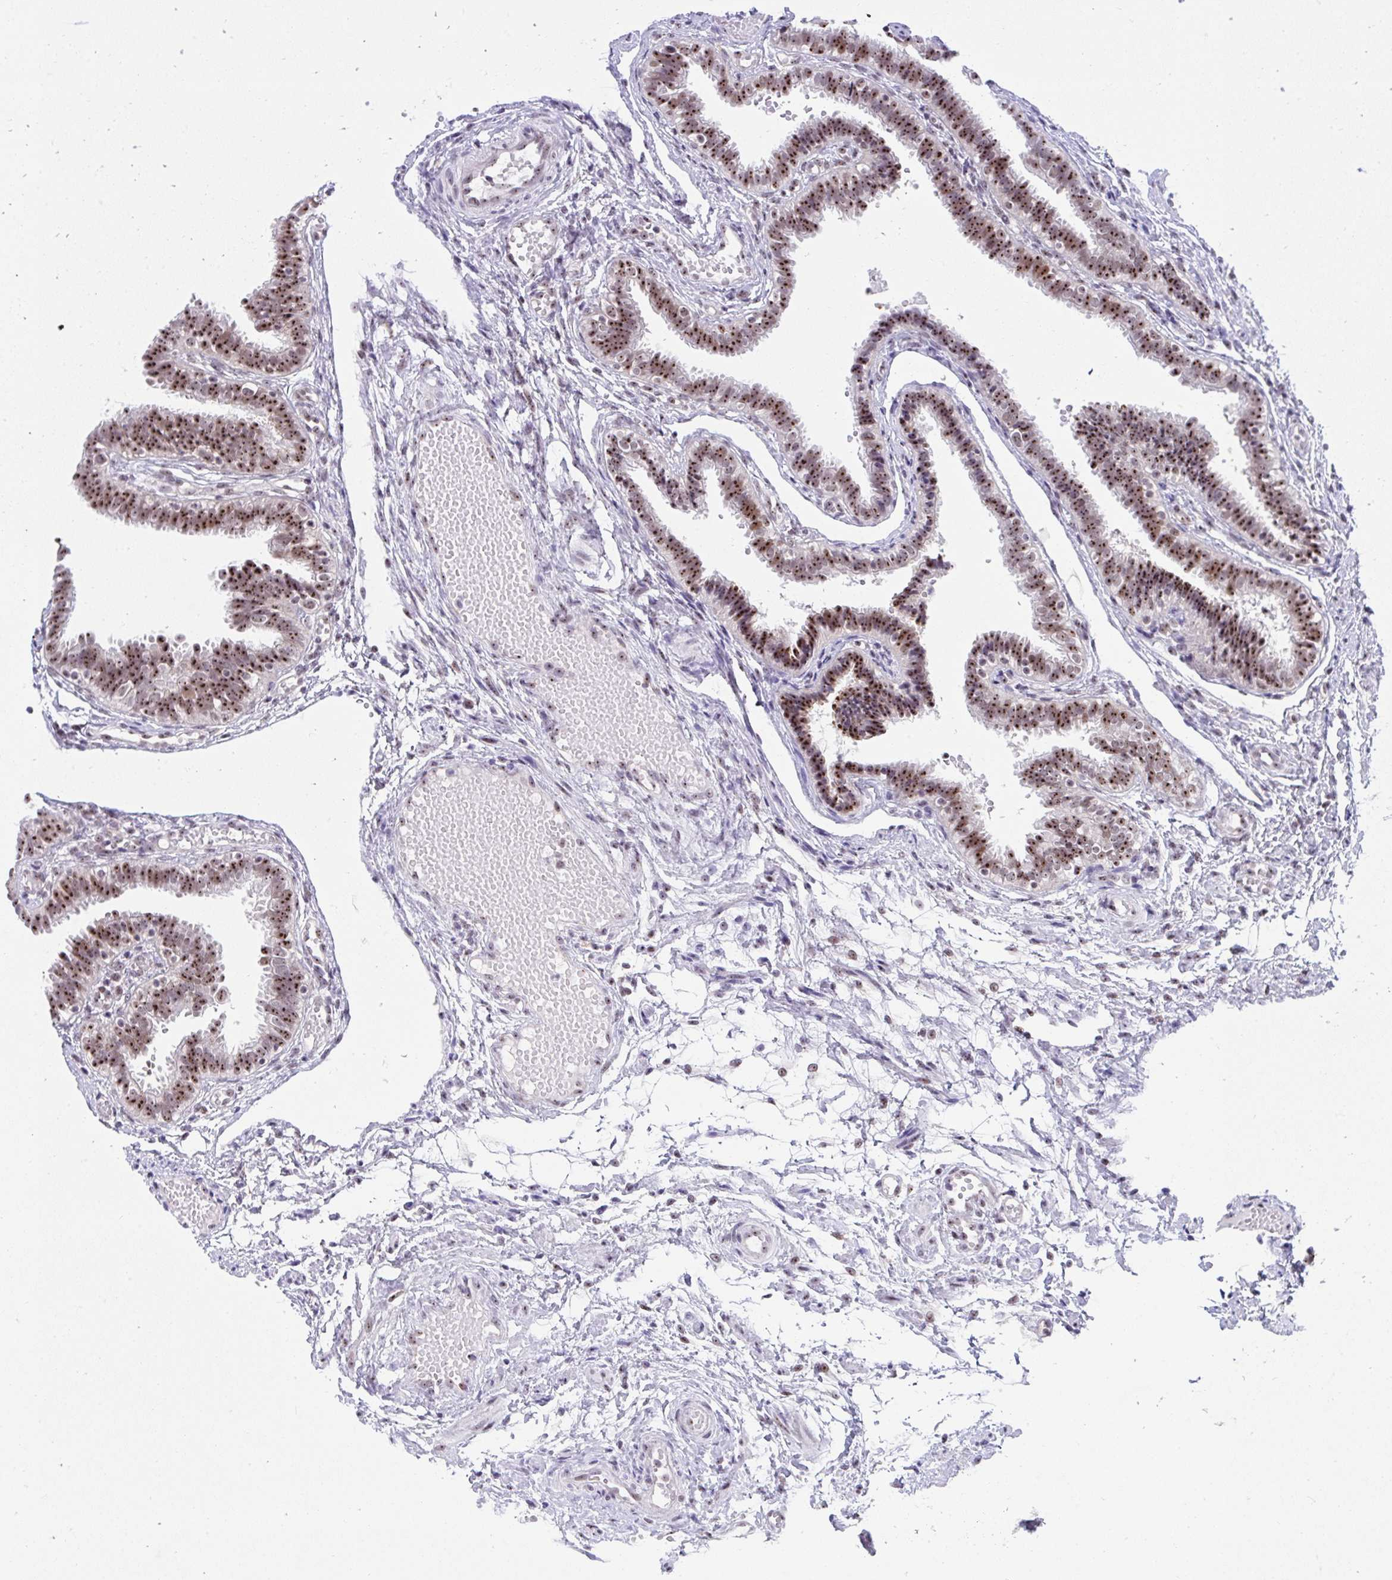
{"staining": {"intensity": "strong", "quantity": ">75%", "location": "nuclear"}, "tissue": "fallopian tube", "cell_type": "Glandular cells", "image_type": "normal", "snomed": [{"axis": "morphology", "description": "Normal tissue, NOS"}, {"axis": "topography", "description": "Fallopian tube"}], "caption": "Immunohistochemical staining of unremarkable fallopian tube displays strong nuclear protein staining in about >75% of glandular cells.", "gene": "HIRA", "patient": {"sex": "female", "age": 37}}